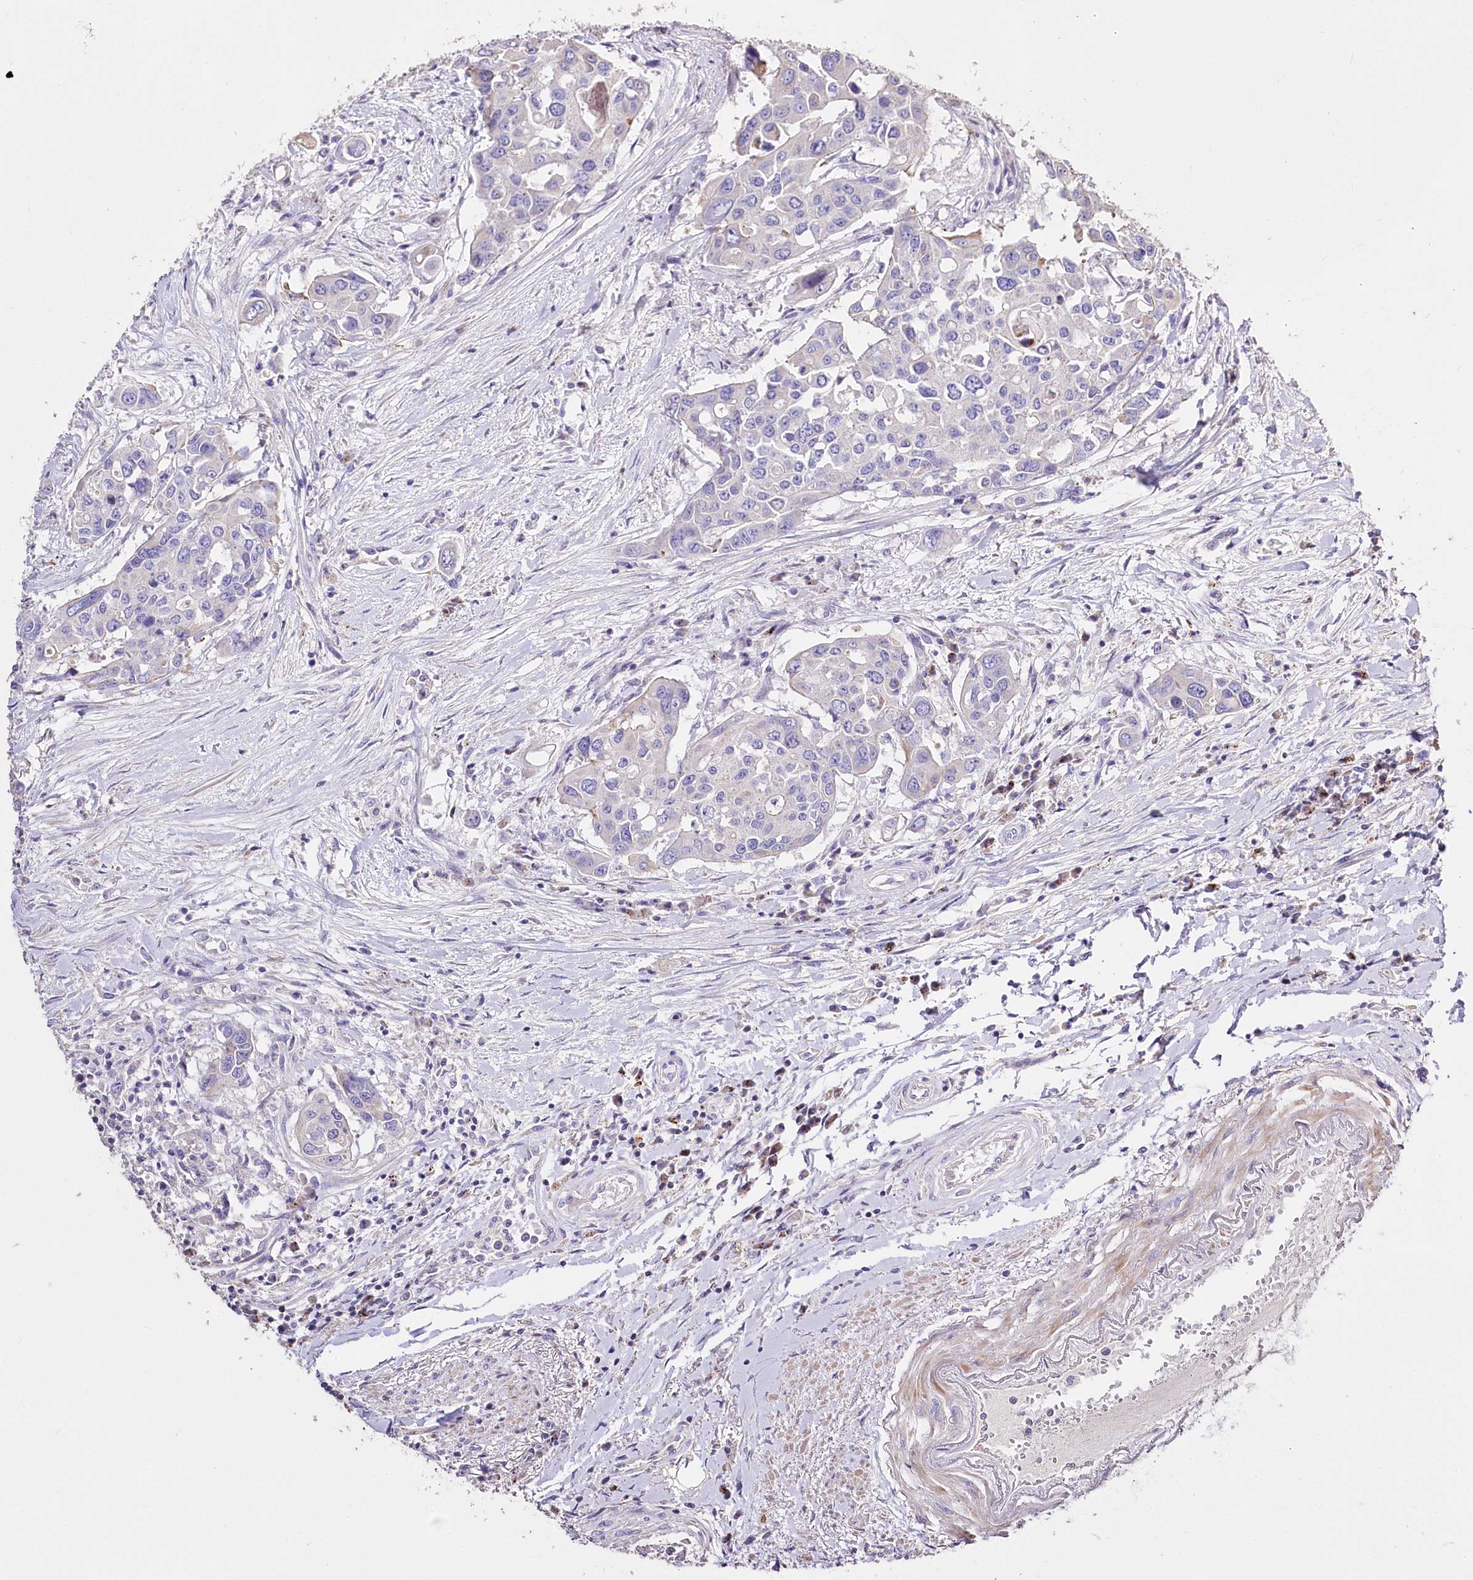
{"staining": {"intensity": "negative", "quantity": "none", "location": "none"}, "tissue": "colorectal cancer", "cell_type": "Tumor cells", "image_type": "cancer", "snomed": [{"axis": "morphology", "description": "Adenocarcinoma, NOS"}, {"axis": "topography", "description": "Colon"}], "caption": "Human colorectal adenocarcinoma stained for a protein using IHC exhibits no staining in tumor cells.", "gene": "PTER", "patient": {"sex": "male", "age": 77}}